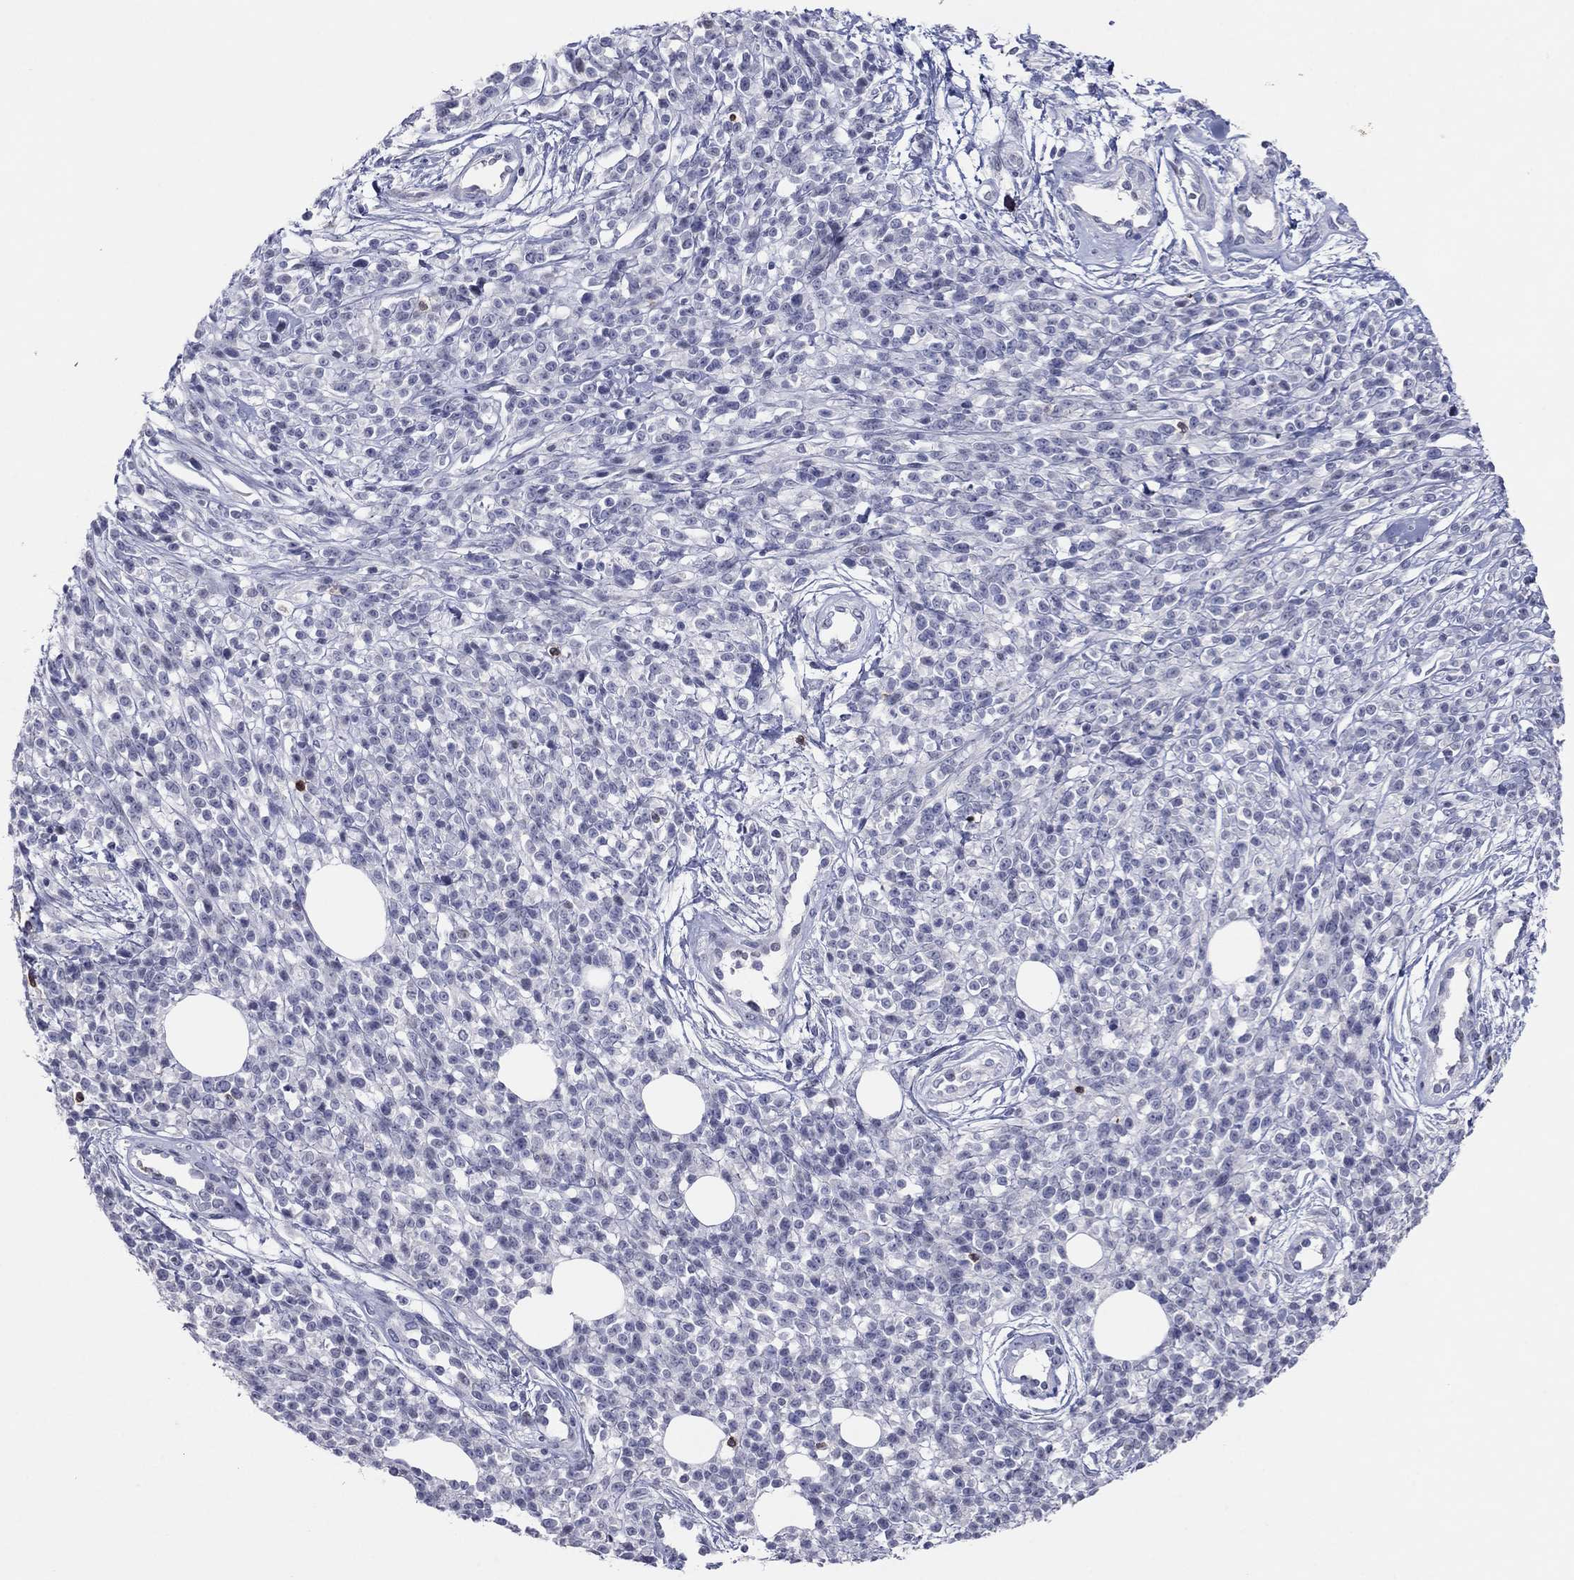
{"staining": {"intensity": "negative", "quantity": "none", "location": "none"}, "tissue": "melanoma", "cell_type": "Tumor cells", "image_type": "cancer", "snomed": [{"axis": "morphology", "description": "Malignant melanoma, NOS"}, {"axis": "topography", "description": "Skin"}, {"axis": "topography", "description": "Skin of trunk"}], "caption": "IHC of melanoma exhibits no positivity in tumor cells.", "gene": "ITGAE", "patient": {"sex": "male", "age": 74}}